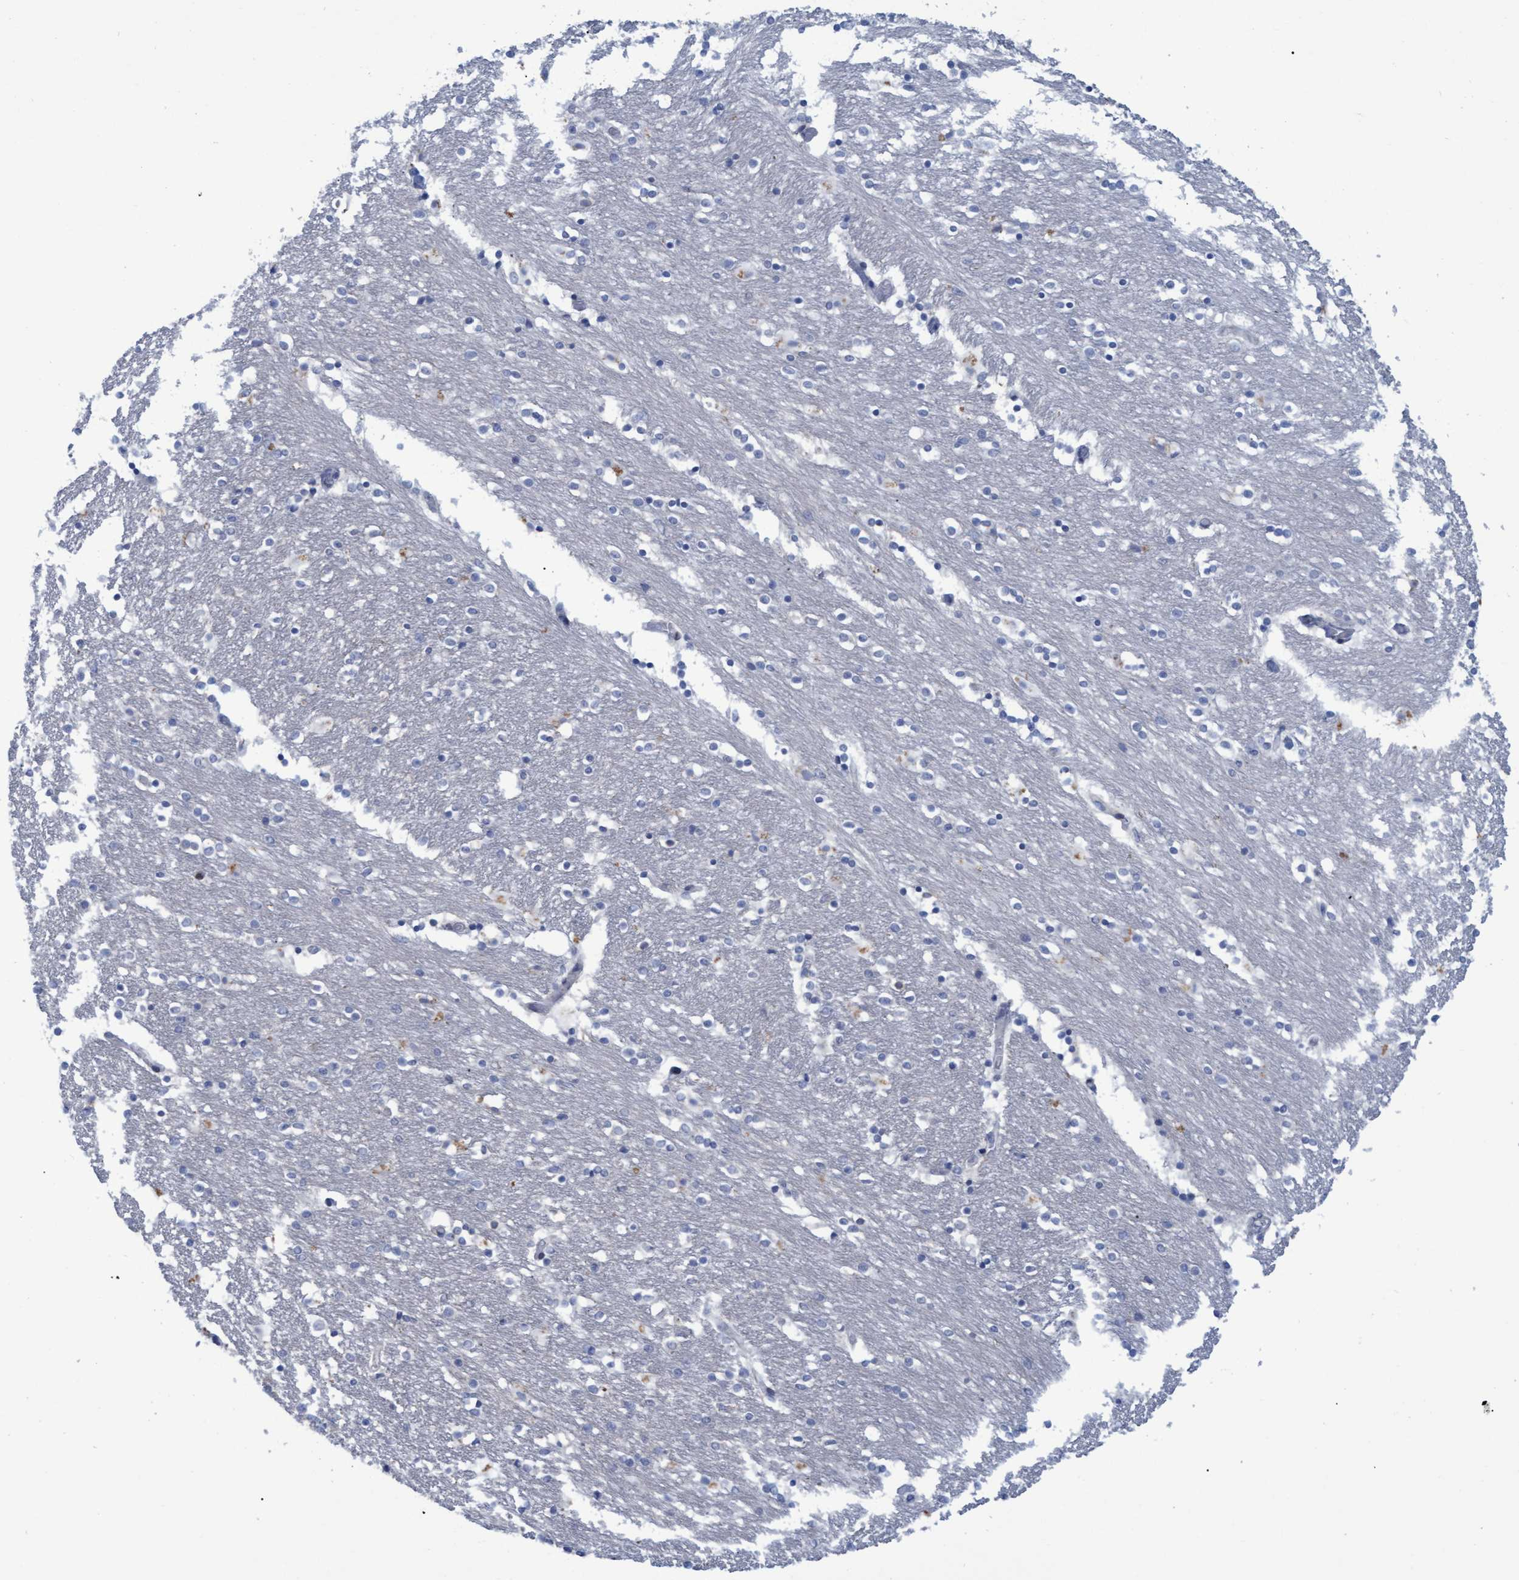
{"staining": {"intensity": "negative", "quantity": "none", "location": "none"}, "tissue": "caudate", "cell_type": "Glial cells", "image_type": "normal", "snomed": [{"axis": "morphology", "description": "Normal tissue, NOS"}, {"axis": "topography", "description": "Lateral ventricle wall"}], "caption": "The image demonstrates no staining of glial cells in unremarkable caudate.", "gene": "SSTR3", "patient": {"sex": "female", "age": 54}}